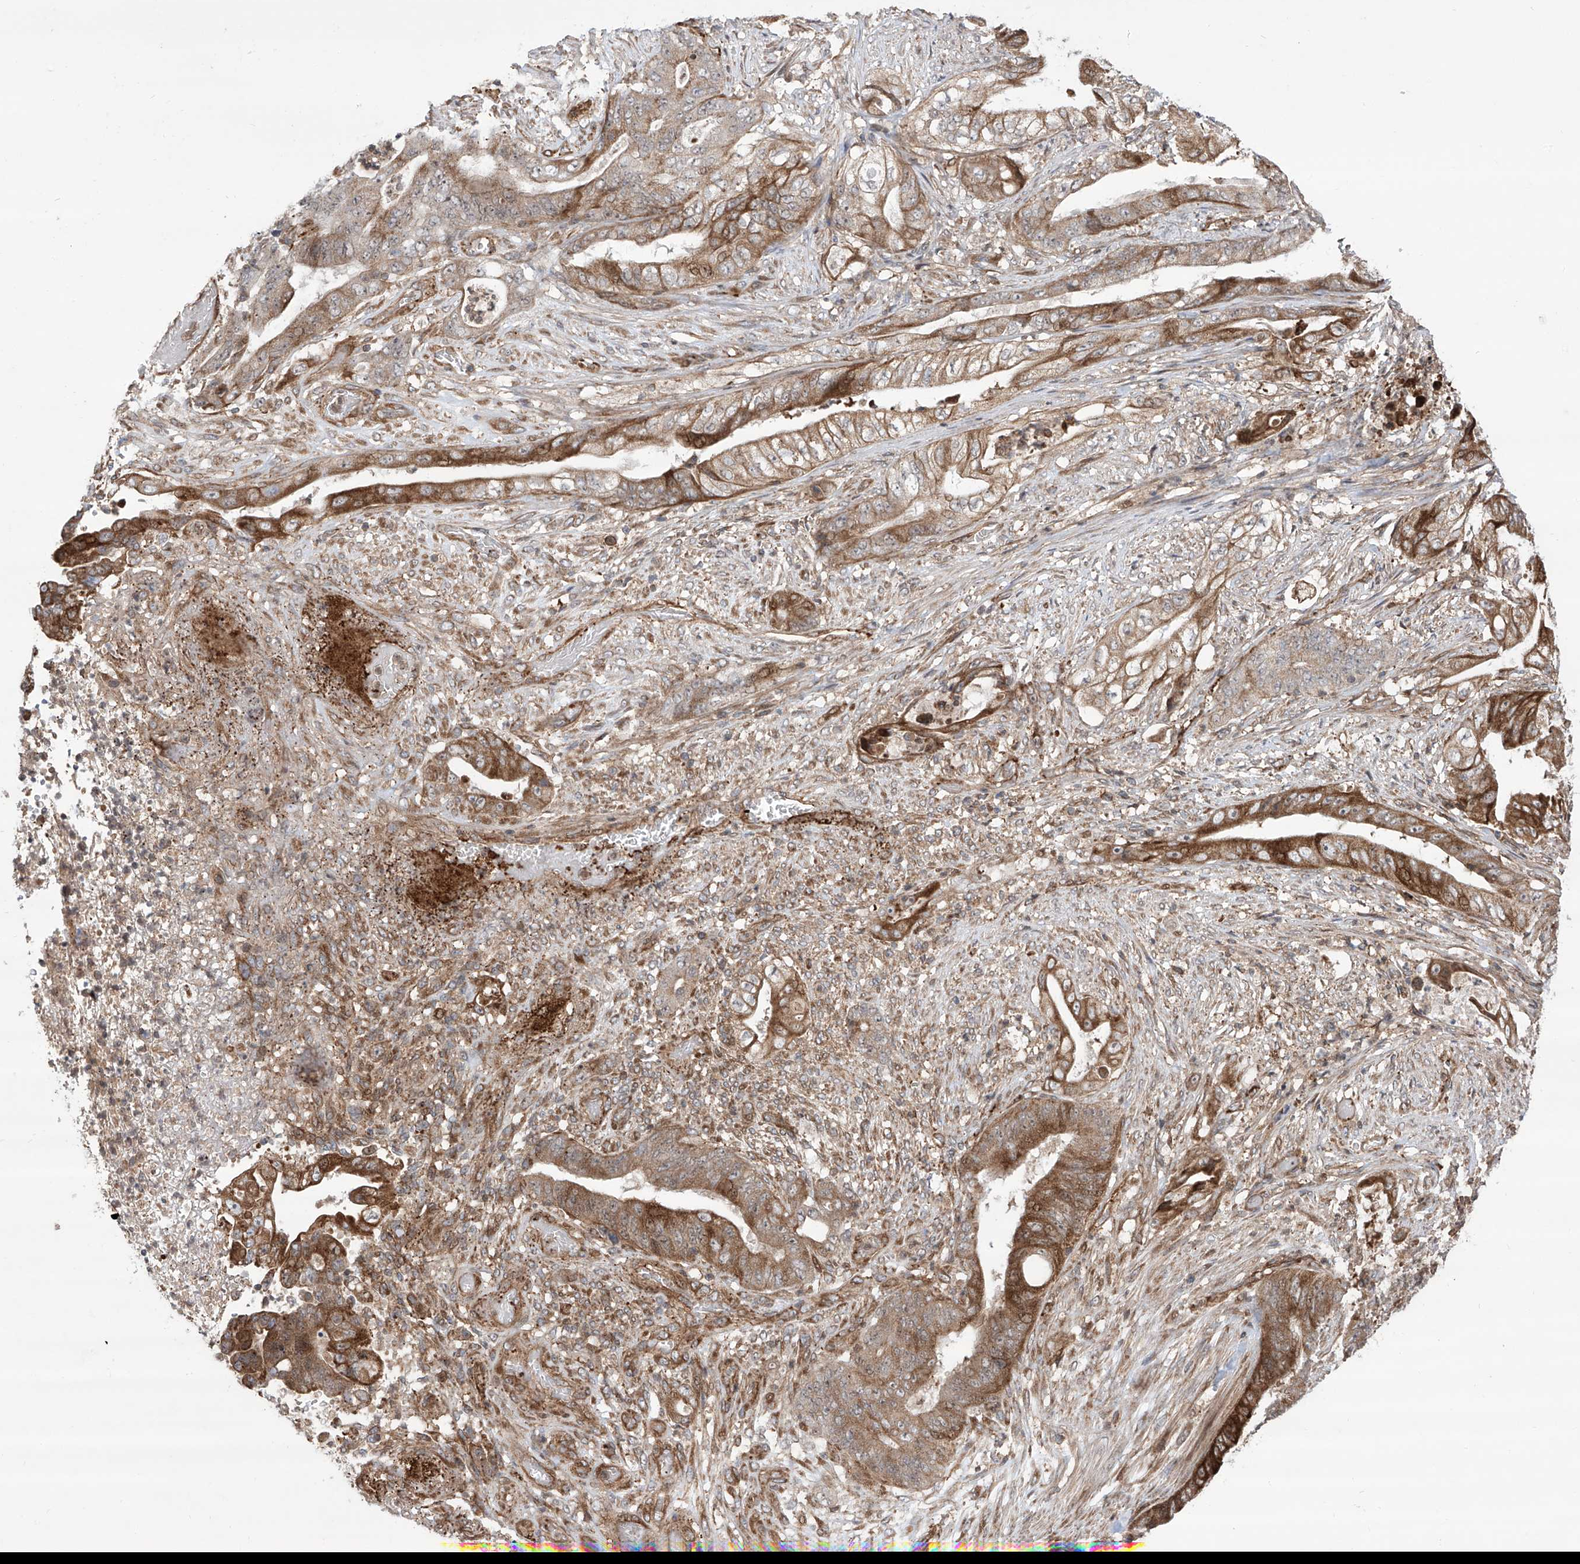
{"staining": {"intensity": "moderate", "quantity": ">75%", "location": "cytoplasmic/membranous"}, "tissue": "stomach cancer", "cell_type": "Tumor cells", "image_type": "cancer", "snomed": [{"axis": "morphology", "description": "Adenocarcinoma, NOS"}, {"axis": "topography", "description": "Stomach"}], "caption": "A medium amount of moderate cytoplasmic/membranous staining is identified in about >75% of tumor cells in stomach cancer (adenocarcinoma) tissue.", "gene": "APAF1", "patient": {"sex": "female", "age": 73}}